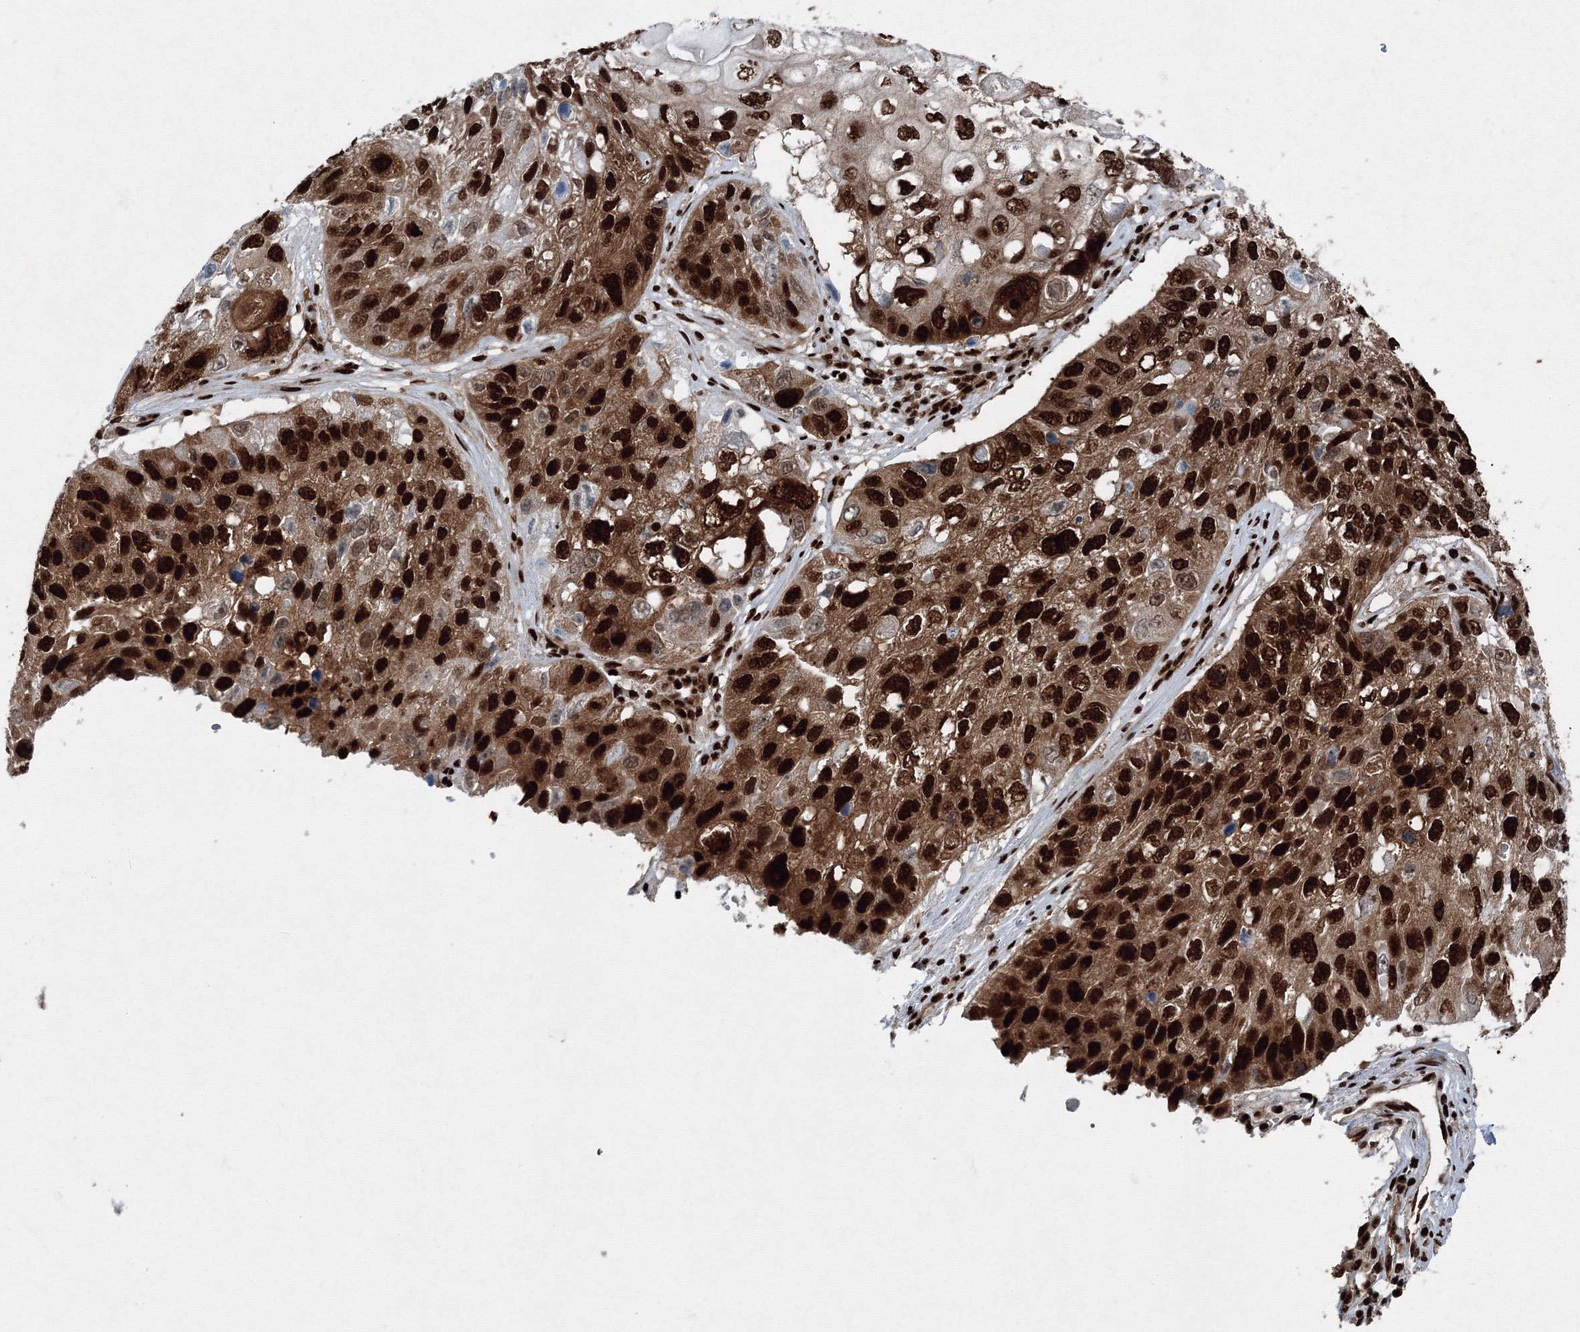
{"staining": {"intensity": "strong", "quantity": ">75%", "location": "cytoplasmic/membranous,nuclear"}, "tissue": "lung cancer", "cell_type": "Tumor cells", "image_type": "cancer", "snomed": [{"axis": "morphology", "description": "Squamous cell carcinoma, NOS"}, {"axis": "topography", "description": "Lung"}], "caption": "An immunohistochemistry (IHC) histopathology image of tumor tissue is shown. Protein staining in brown highlights strong cytoplasmic/membranous and nuclear positivity in lung squamous cell carcinoma within tumor cells. (DAB = brown stain, brightfield microscopy at high magnification).", "gene": "SNRPC", "patient": {"sex": "male", "age": 61}}